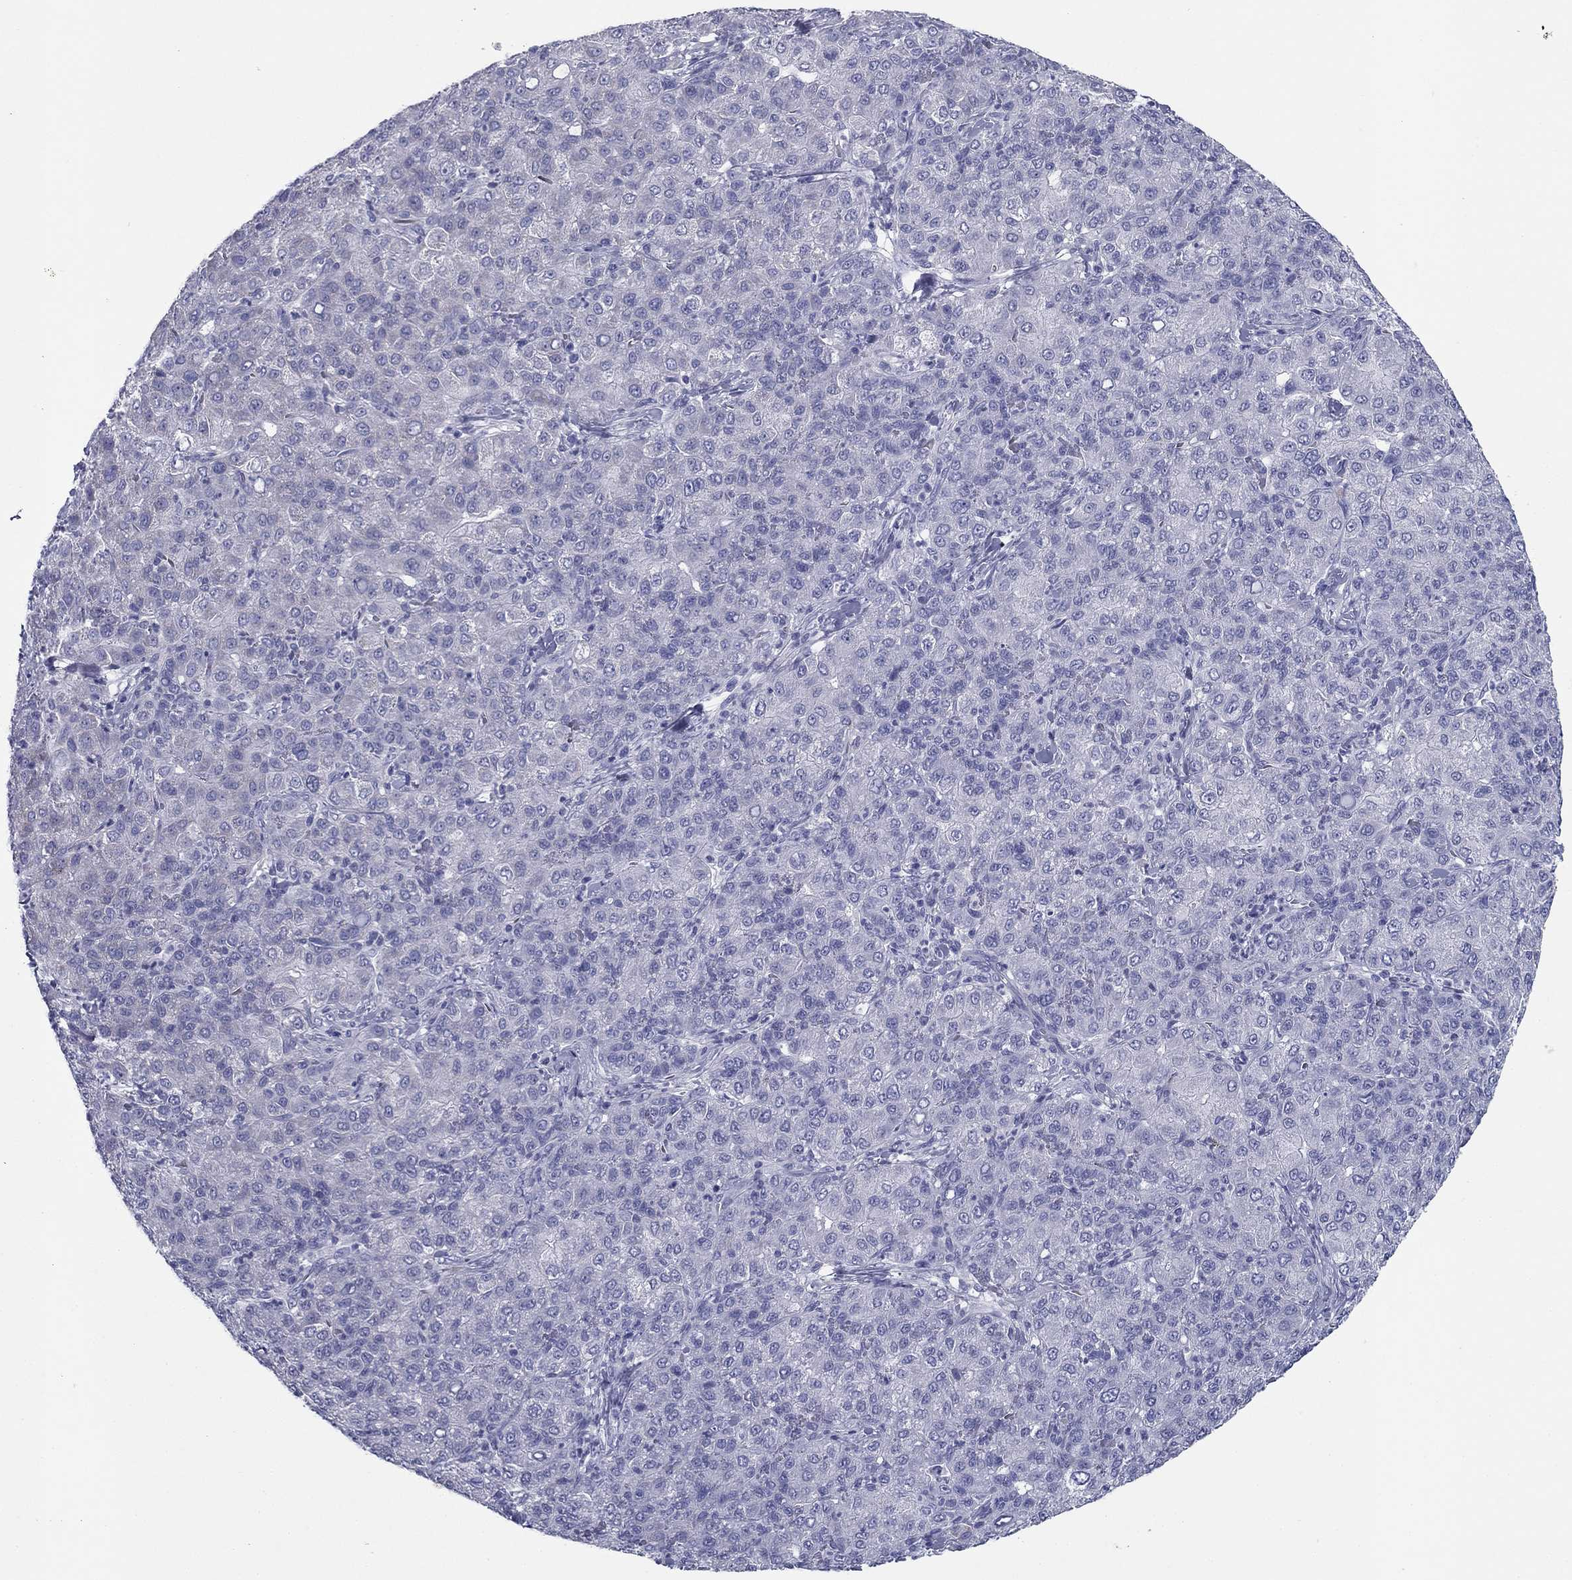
{"staining": {"intensity": "negative", "quantity": "none", "location": "none"}, "tissue": "liver cancer", "cell_type": "Tumor cells", "image_type": "cancer", "snomed": [{"axis": "morphology", "description": "Carcinoma, Hepatocellular, NOS"}, {"axis": "topography", "description": "Liver"}], "caption": "Human liver cancer stained for a protein using IHC displays no positivity in tumor cells.", "gene": "ZP2", "patient": {"sex": "male", "age": 65}}